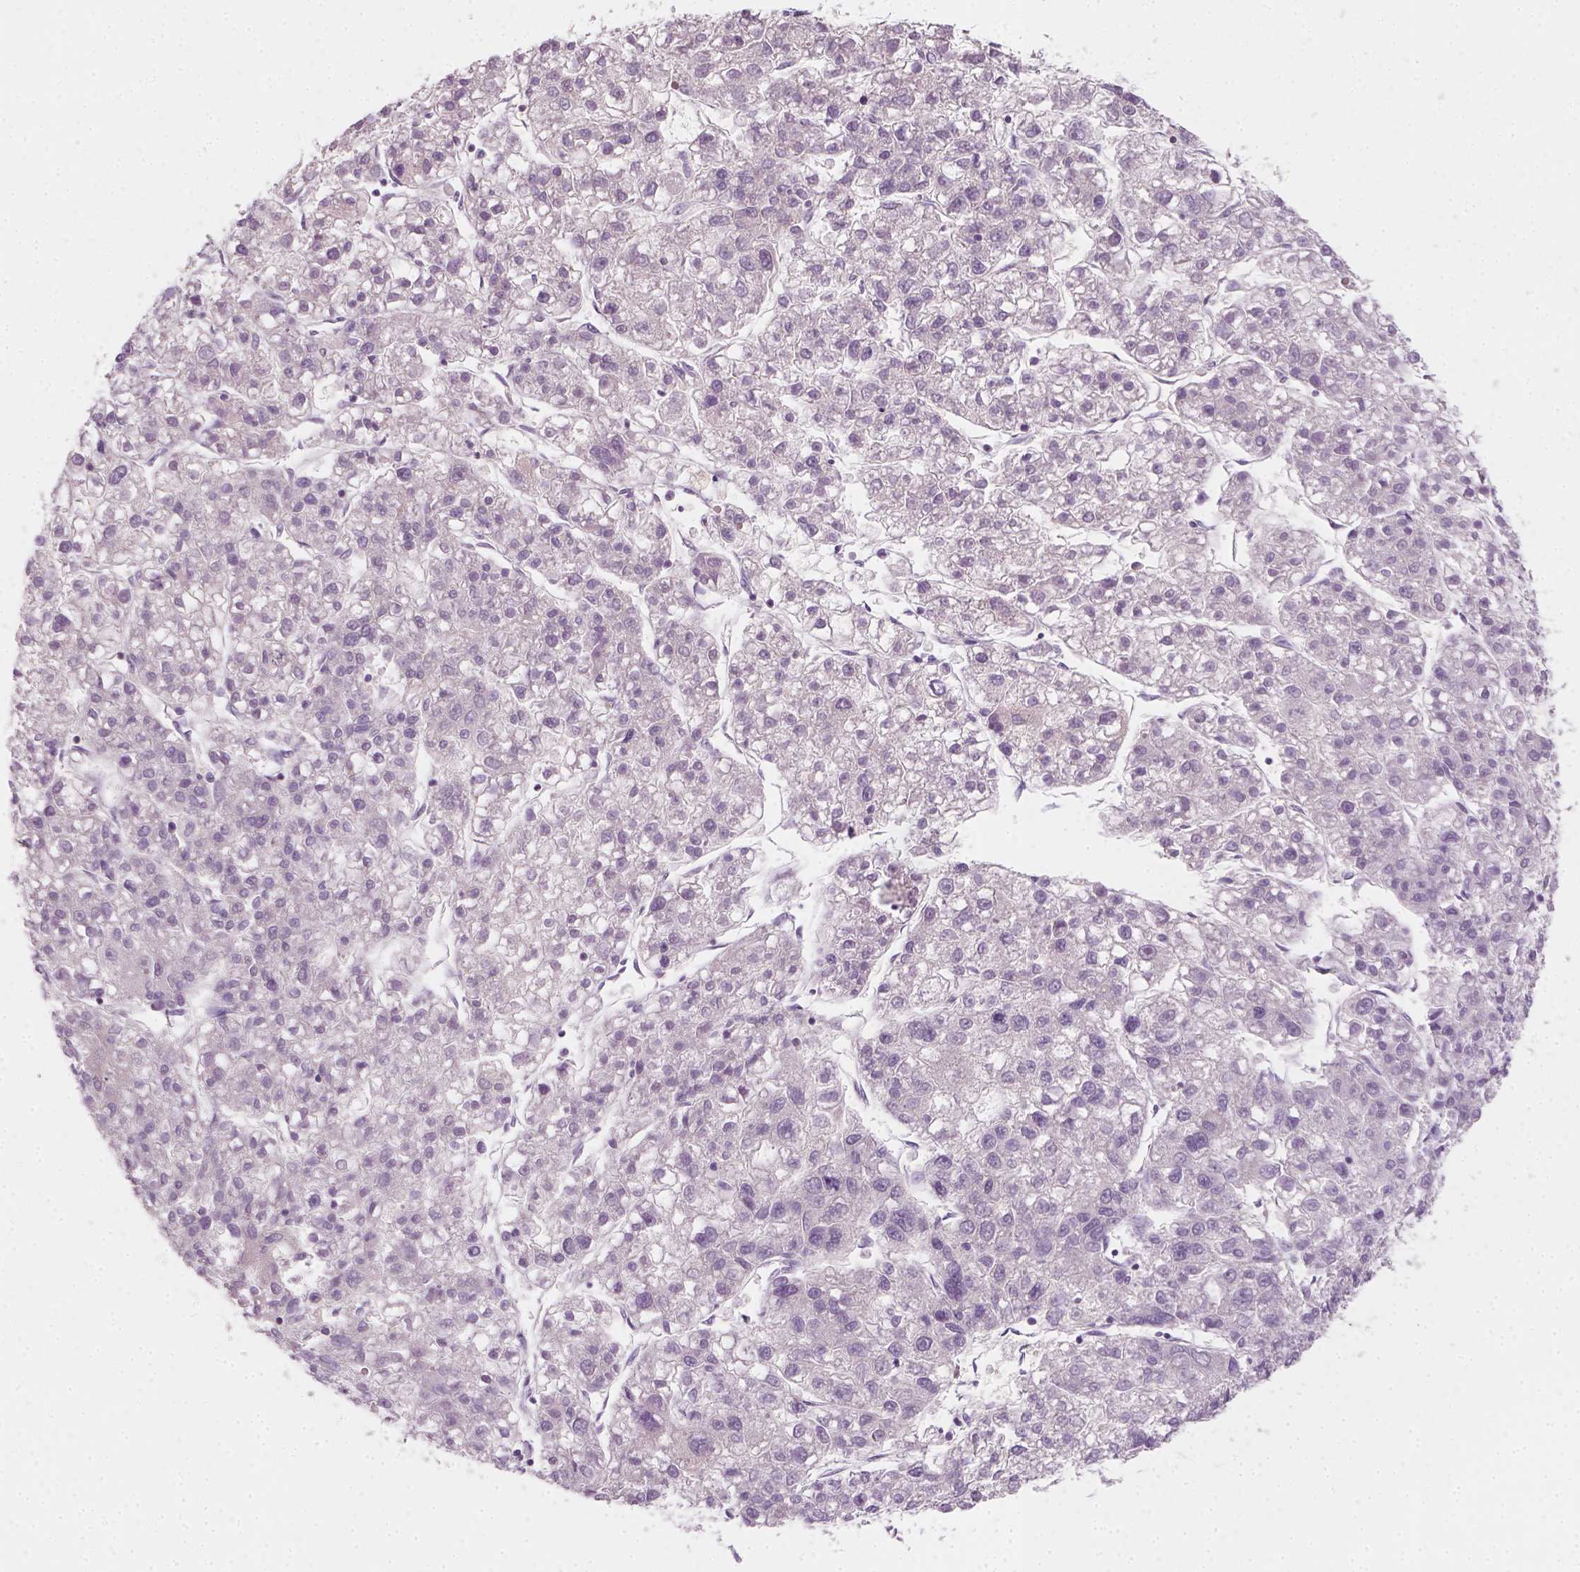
{"staining": {"intensity": "negative", "quantity": "none", "location": "none"}, "tissue": "liver cancer", "cell_type": "Tumor cells", "image_type": "cancer", "snomed": [{"axis": "morphology", "description": "Carcinoma, Hepatocellular, NOS"}, {"axis": "topography", "description": "Liver"}], "caption": "An immunohistochemistry micrograph of liver cancer is shown. There is no staining in tumor cells of liver cancer. (Stains: DAB IHC with hematoxylin counter stain, Microscopy: brightfield microscopy at high magnification).", "gene": "EPHB1", "patient": {"sex": "male", "age": 56}}